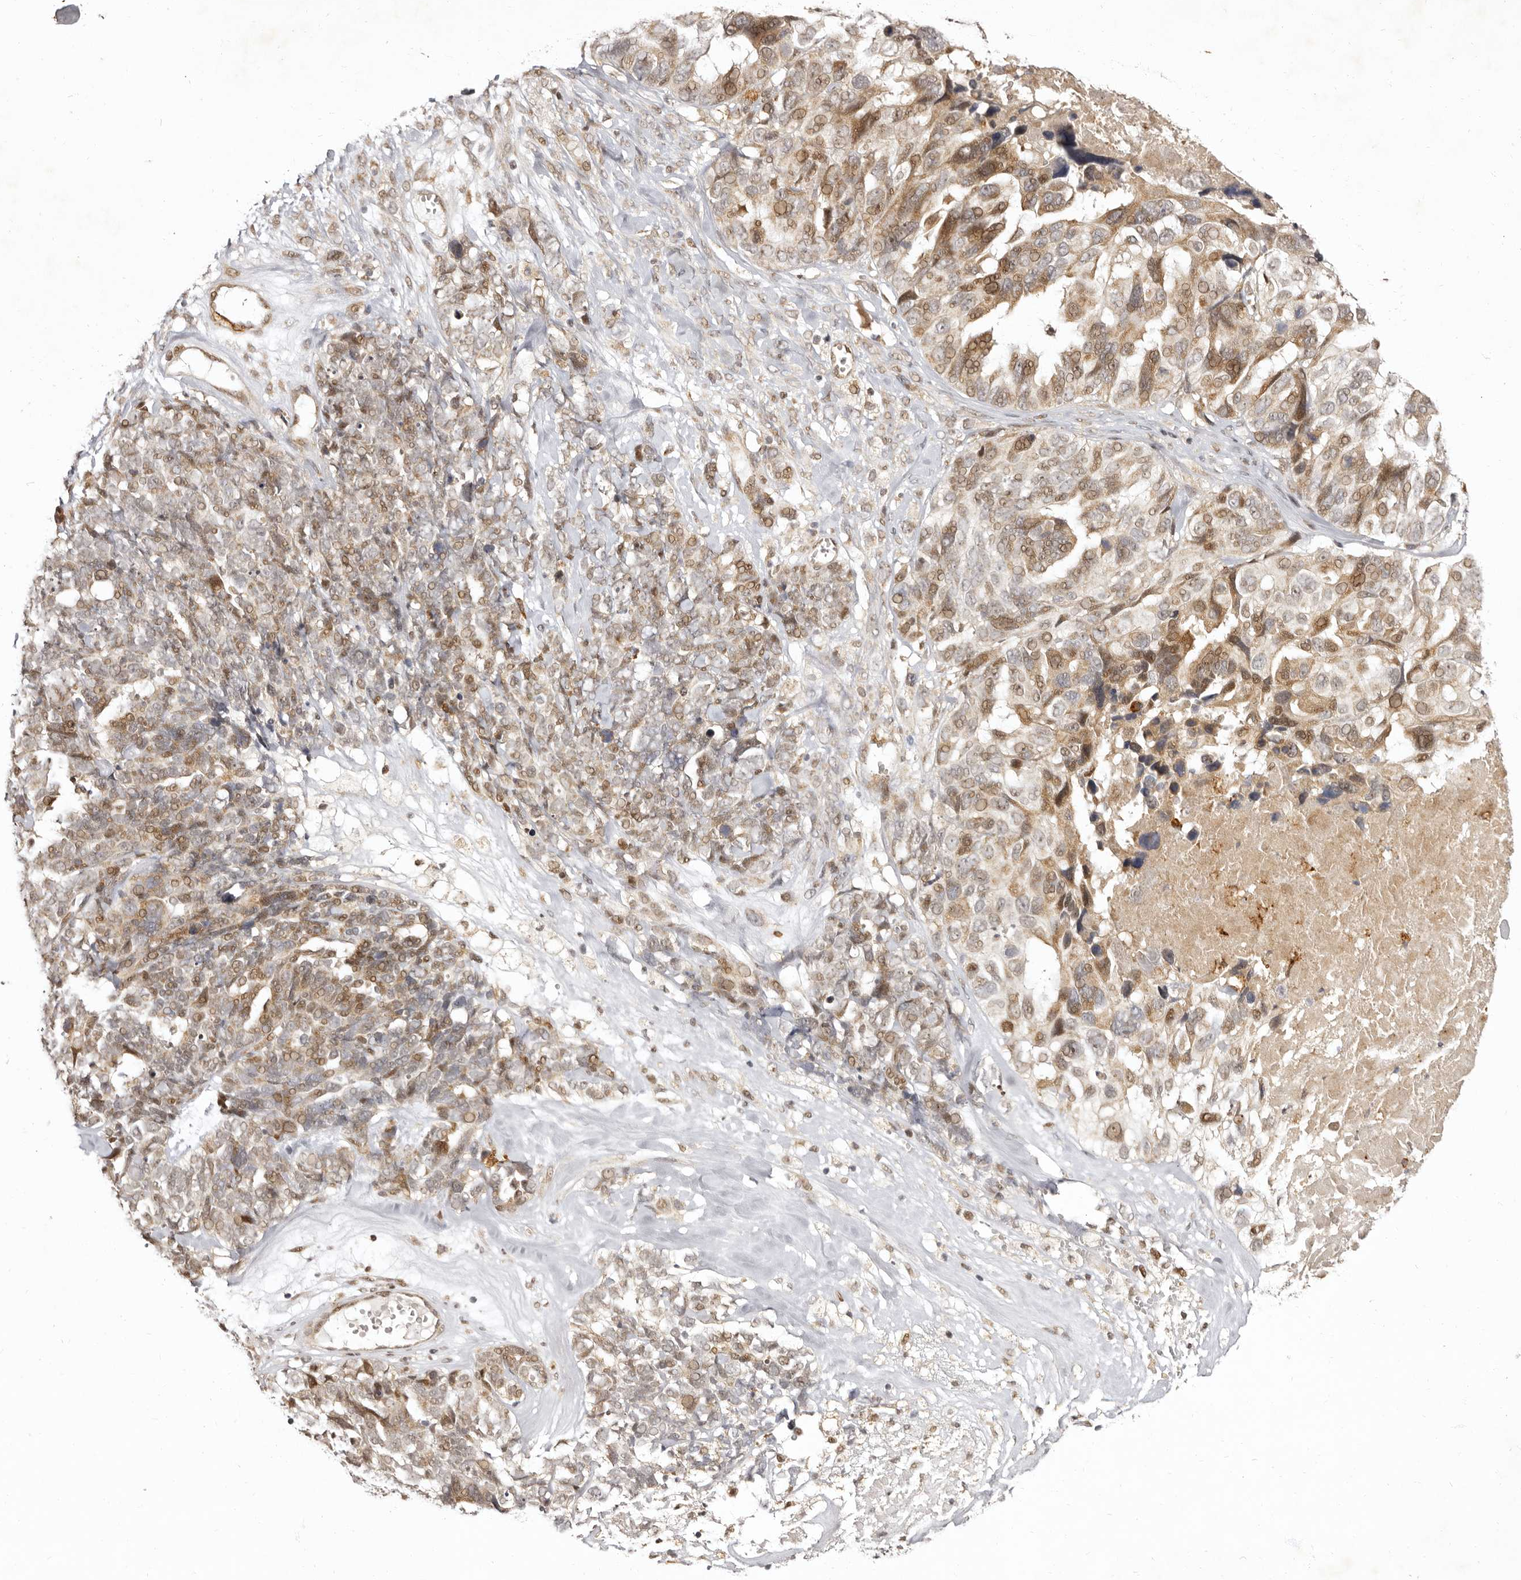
{"staining": {"intensity": "moderate", "quantity": "25%-75%", "location": "cytoplasmic/membranous,nuclear"}, "tissue": "ovarian cancer", "cell_type": "Tumor cells", "image_type": "cancer", "snomed": [{"axis": "morphology", "description": "Cystadenocarcinoma, serous, NOS"}, {"axis": "topography", "description": "Ovary"}], "caption": "This photomicrograph shows immunohistochemistry staining of human ovarian cancer, with medium moderate cytoplasmic/membranous and nuclear expression in approximately 25%-75% of tumor cells.", "gene": "ZNF326", "patient": {"sex": "female", "age": 79}}